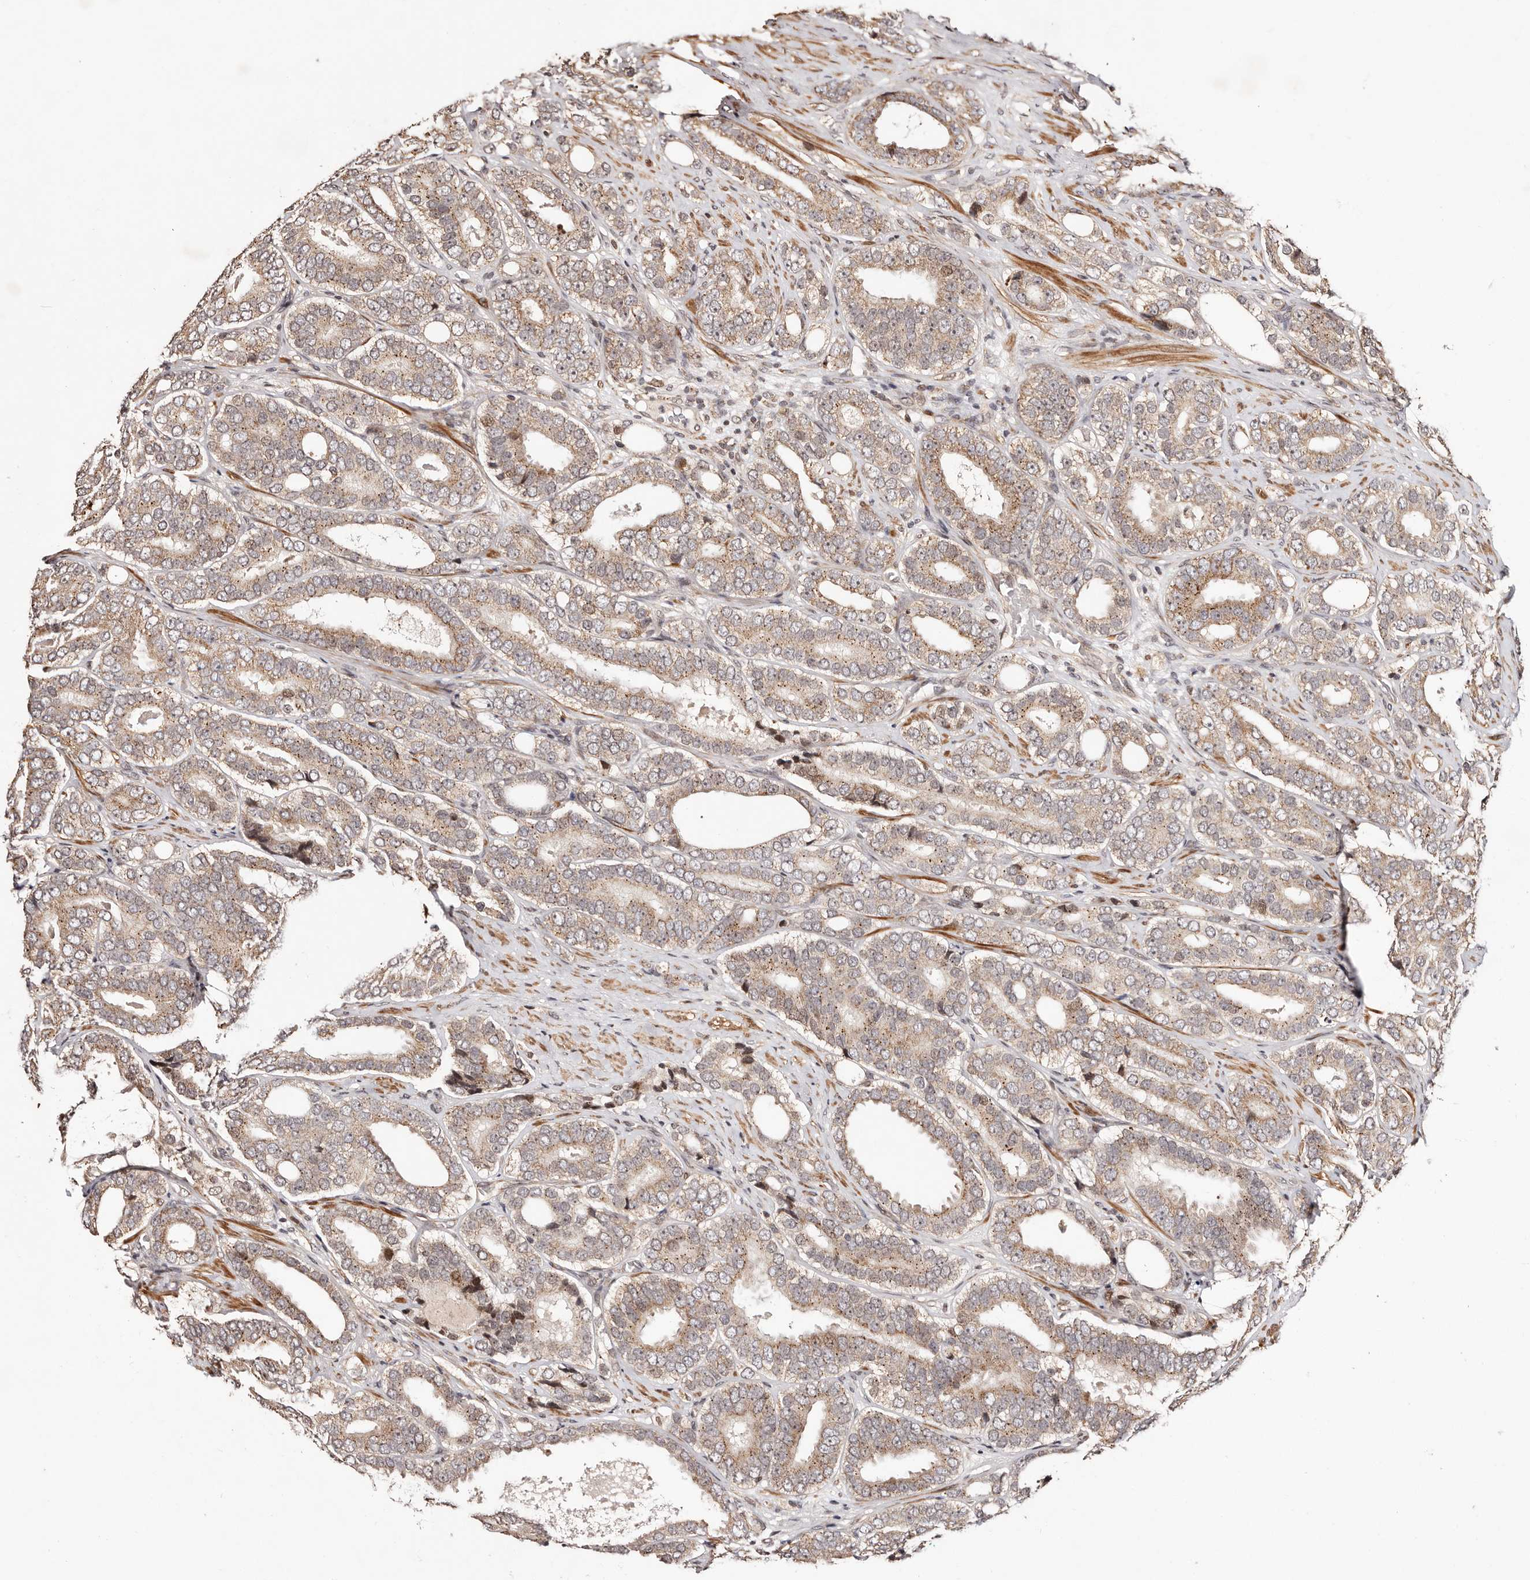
{"staining": {"intensity": "moderate", "quantity": ">75%", "location": "cytoplasmic/membranous"}, "tissue": "prostate cancer", "cell_type": "Tumor cells", "image_type": "cancer", "snomed": [{"axis": "morphology", "description": "Adenocarcinoma, High grade"}, {"axis": "topography", "description": "Prostate"}], "caption": "Prostate cancer tissue exhibits moderate cytoplasmic/membranous positivity in approximately >75% of tumor cells, visualized by immunohistochemistry.", "gene": "HIVEP3", "patient": {"sex": "male", "age": 56}}